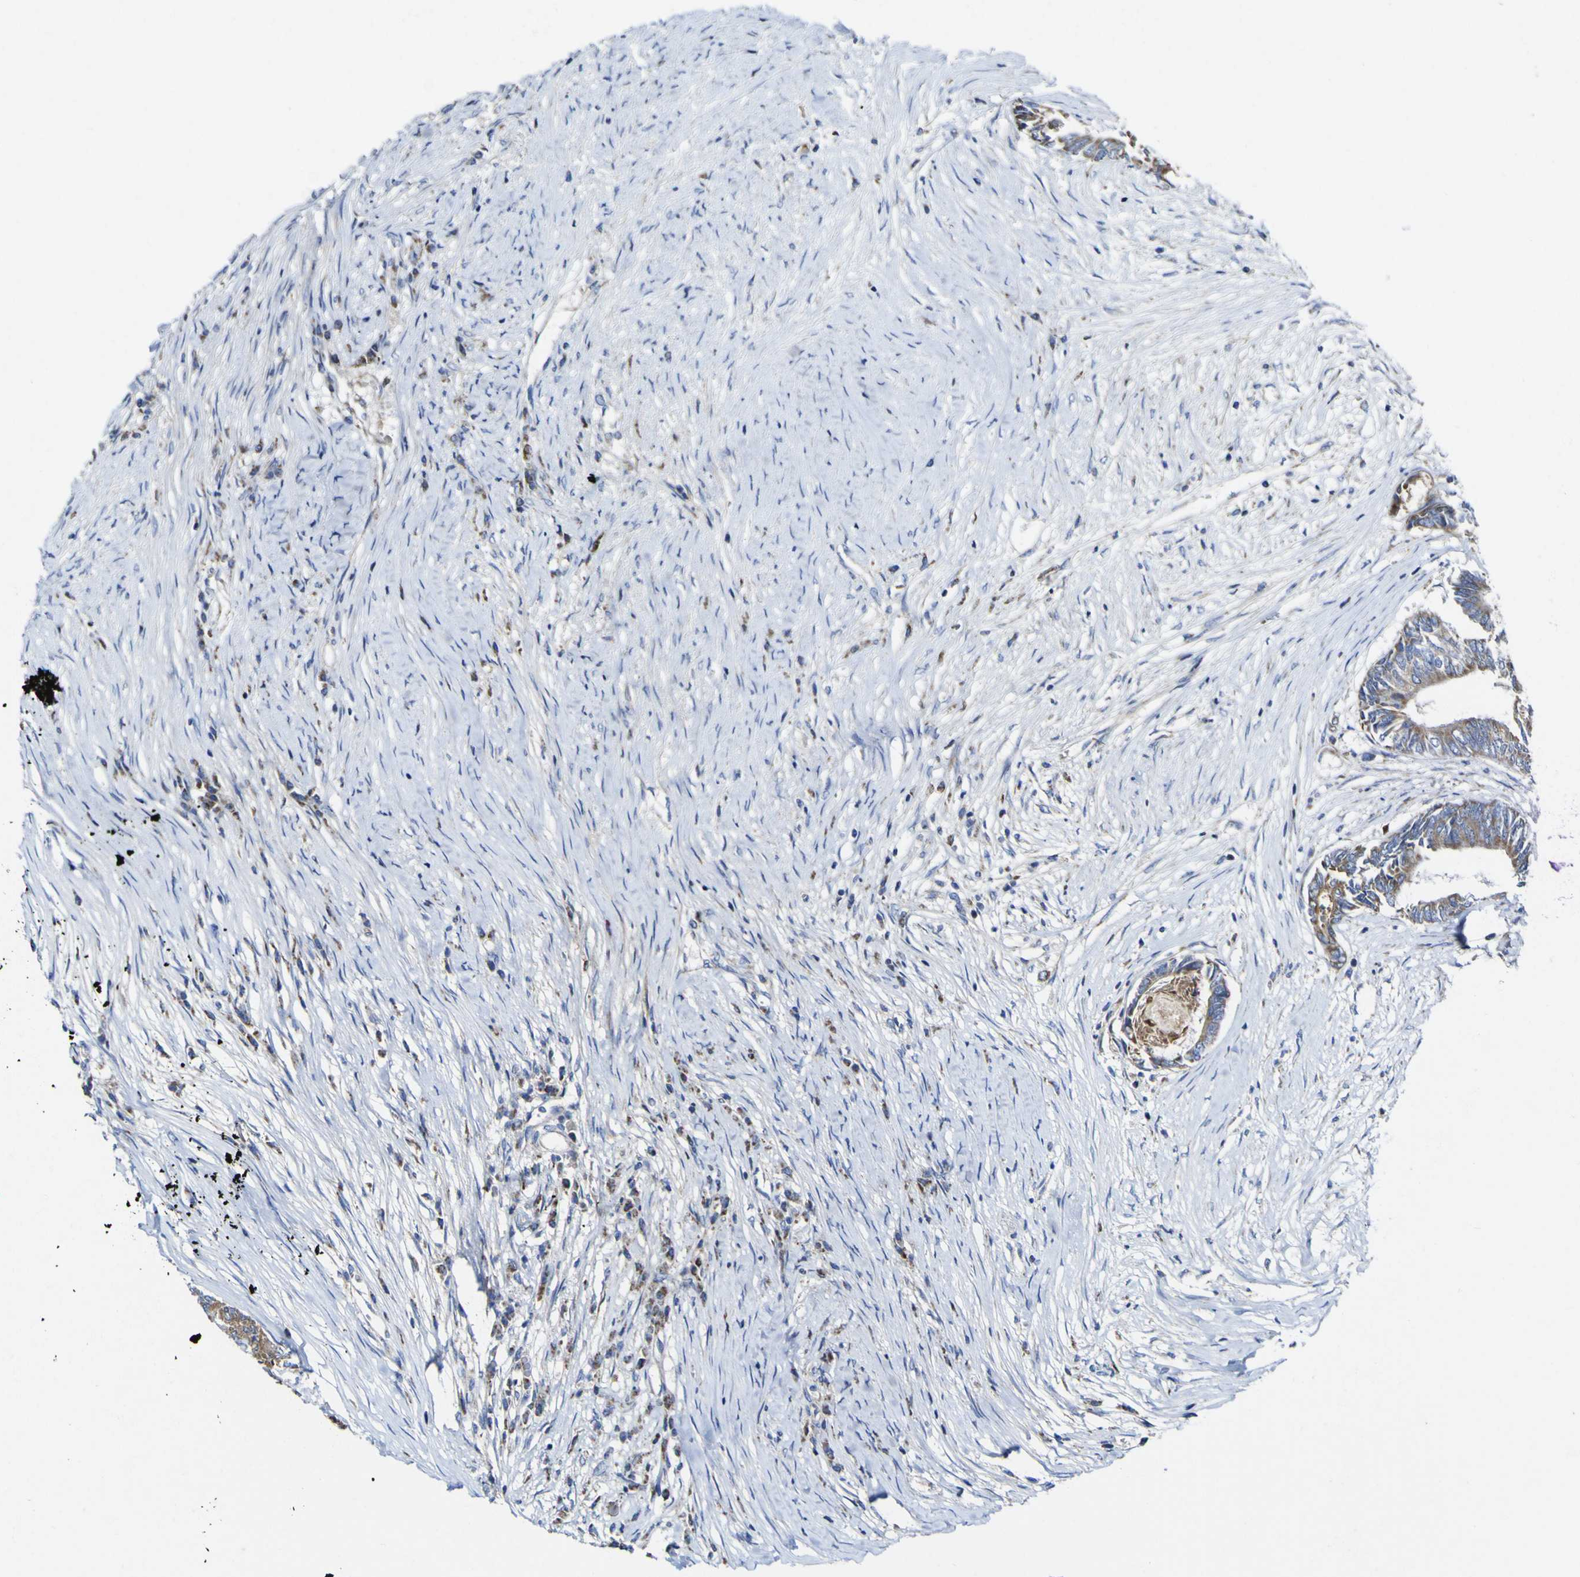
{"staining": {"intensity": "moderate", "quantity": ">75%", "location": "cytoplasmic/membranous"}, "tissue": "colorectal cancer", "cell_type": "Tumor cells", "image_type": "cancer", "snomed": [{"axis": "morphology", "description": "Adenocarcinoma, NOS"}, {"axis": "topography", "description": "Rectum"}], "caption": "Immunohistochemical staining of human colorectal cancer (adenocarcinoma) shows medium levels of moderate cytoplasmic/membranous protein staining in about >75% of tumor cells.", "gene": "CCDC90B", "patient": {"sex": "male", "age": 63}}